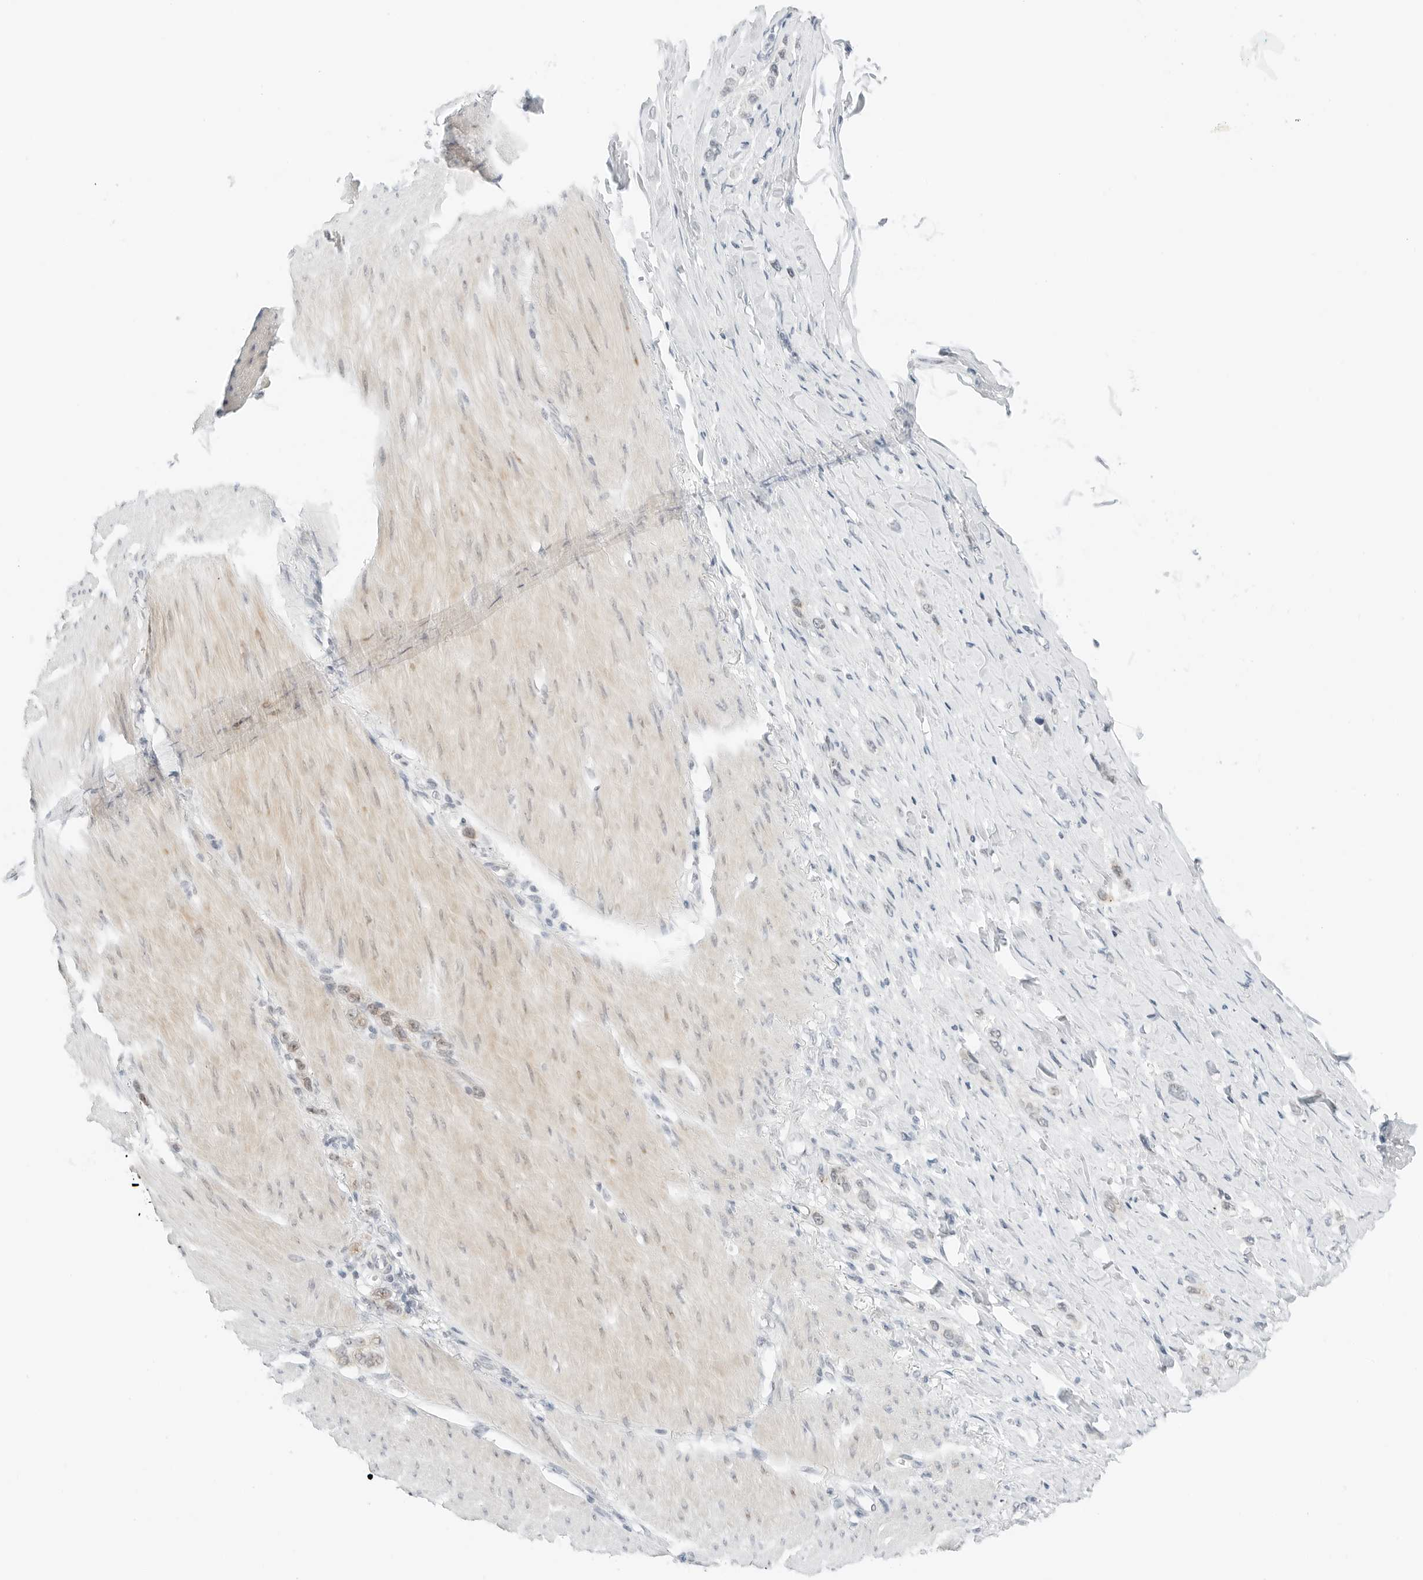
{"staining": {"intensity": "weak", "quantity": "25%-75%", "location": "nuclear"}, "tissue": "stomach cancer", "cell_type": "Tumor cells", "image_type": "cancer", "snomed": [{"axis": "morphology", "description": "Adenocarcinoma, NOS"}, {"axis": "topography", "description": "Stomach"}], "caption": "Human stomach cancer (adenocarcinoma) stained with a brown dye demonstrates weak nuclear positive positivity in about 25%-75% of tumor cells.", "gene": "CCSAP", "patient": {"sex": "female", "age": 65}}